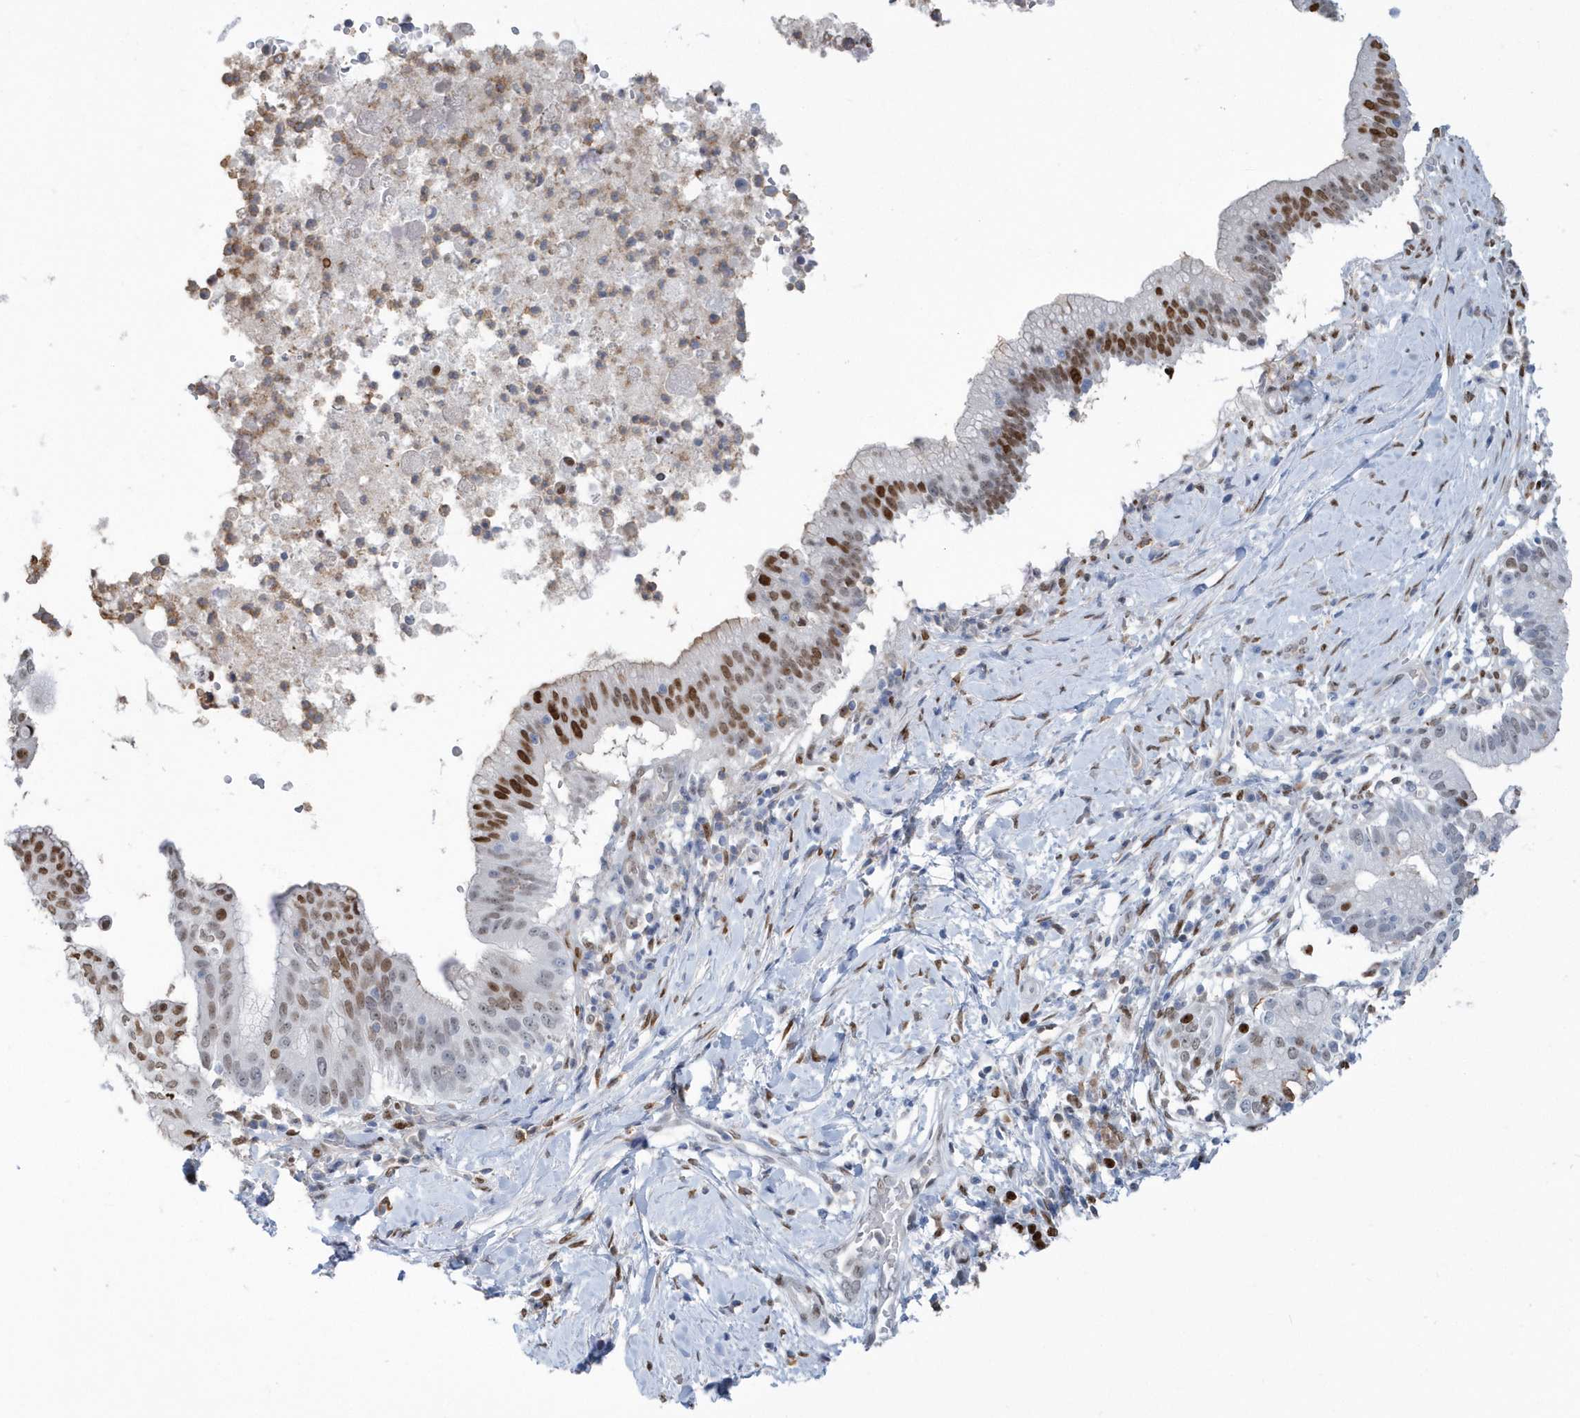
{"staining": {"intensity": "moderate", "quantity": ">75%", "location": "nuclear"}, "tissue": "pancreatic cancer", "cell_type": "Tumor cells", "image_type": "cancer", "snomed": [{"axis": "morphology", "description": "Adenocarcinoma, NOS"}, {"axis": "topography", "description": "Pancreas"}], "caption": "There is medium levels of moderate nuclear staining in tumor cells of pancreatic cancer, as demonstrated by immunohistochemical staining (brown color).", "gene": "MACROH2A2", "patient": {"sex": "male", "age": 68}}